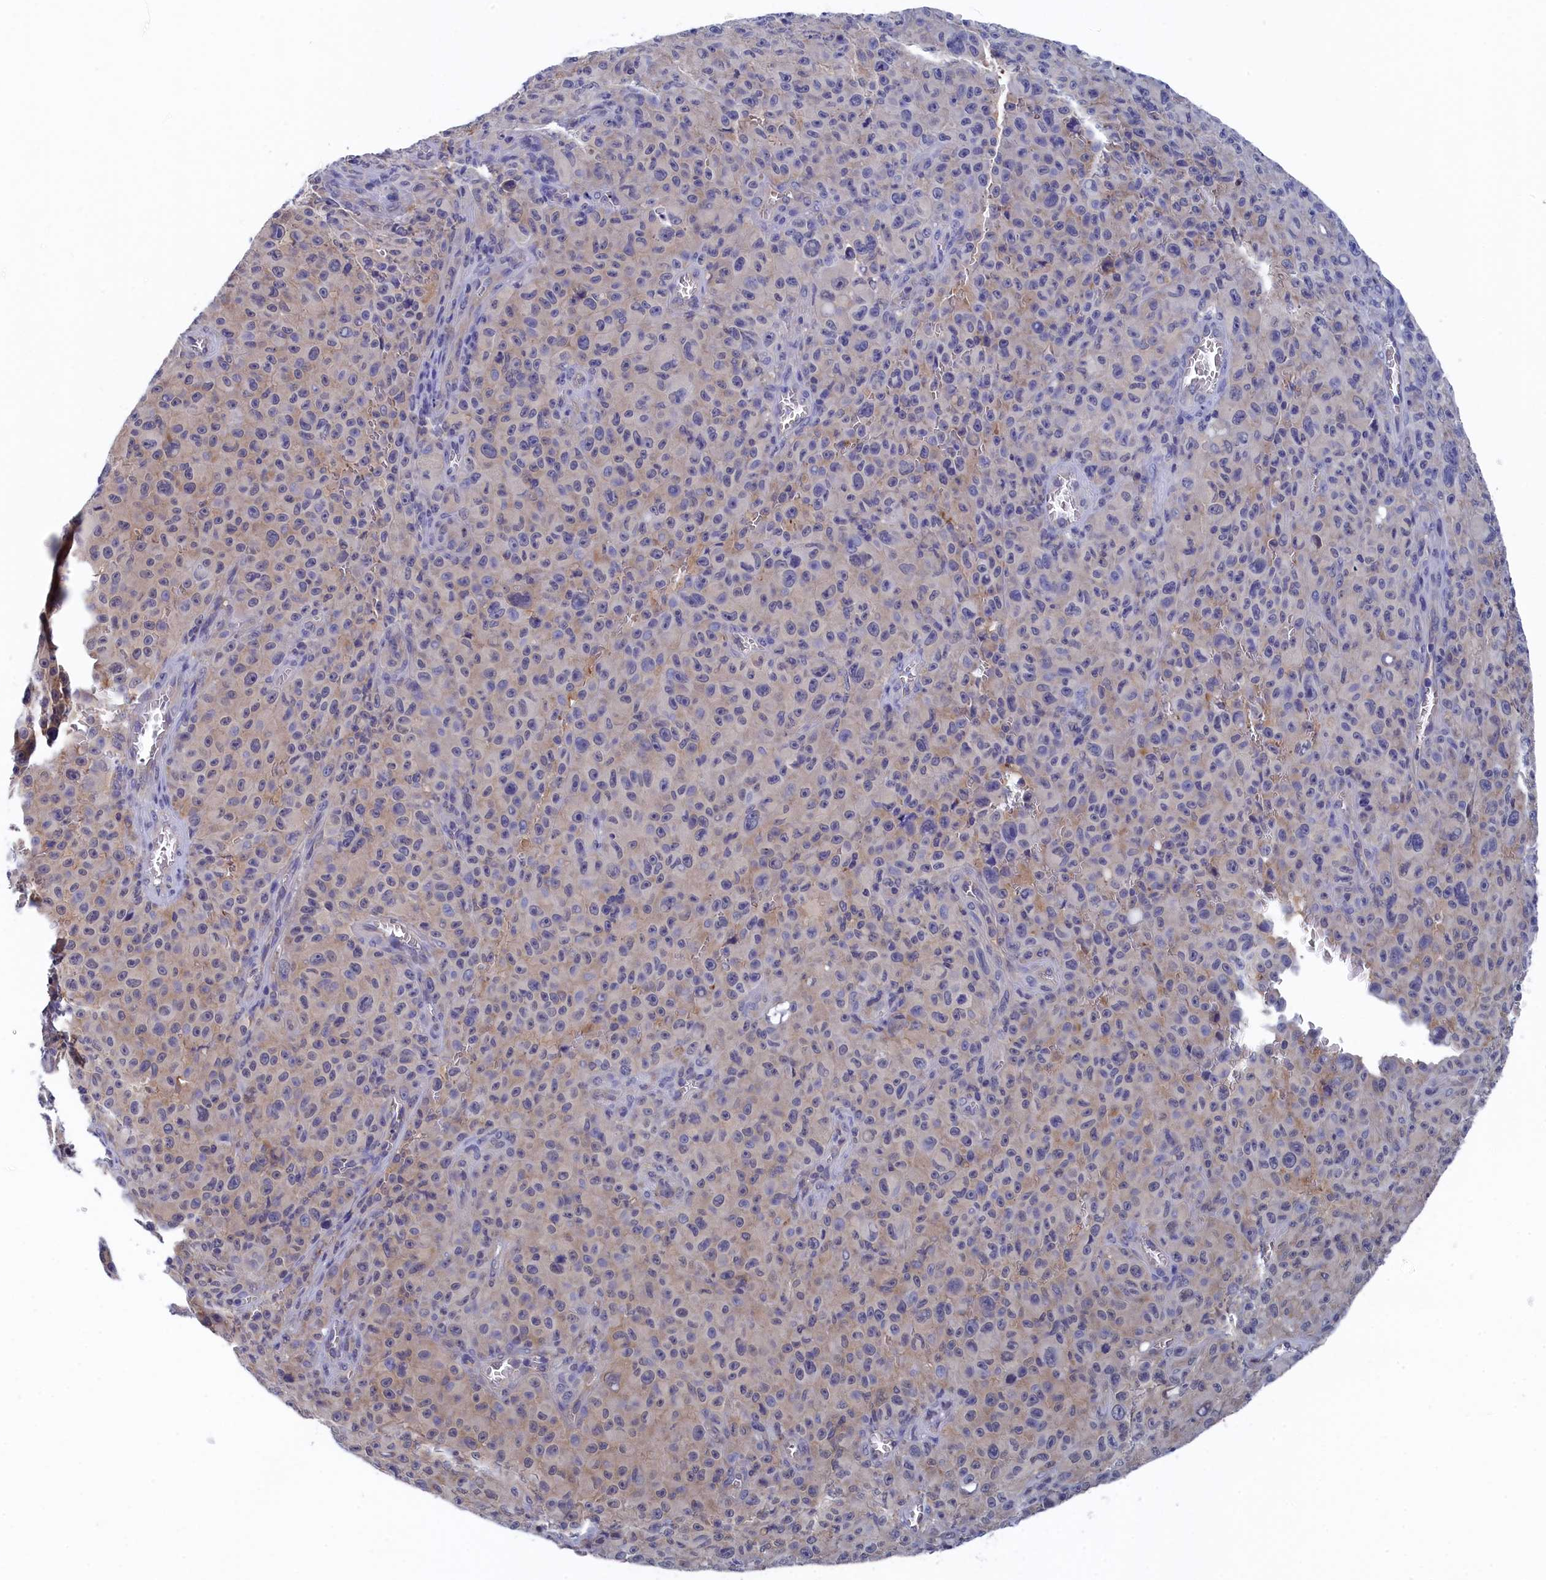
{"staining": {"intensity": "negative", "quantity": "none", "location": "none"}, "tissue": "melanoma", "cell_type": "Tumor cells", "image_type": "cancer", "snomed": [{"axis": "morphology", "description": "Malignant melanoma, NOS"}, {"axis": "topography", "description": "Skin"}], "caption": "This is a histopathology image of immunohistochemistry staining of malignant melanoma, which shows no positivity in tumor cells.", "gene": "PGP", "patient": {"sex": "female", "age": 82}}